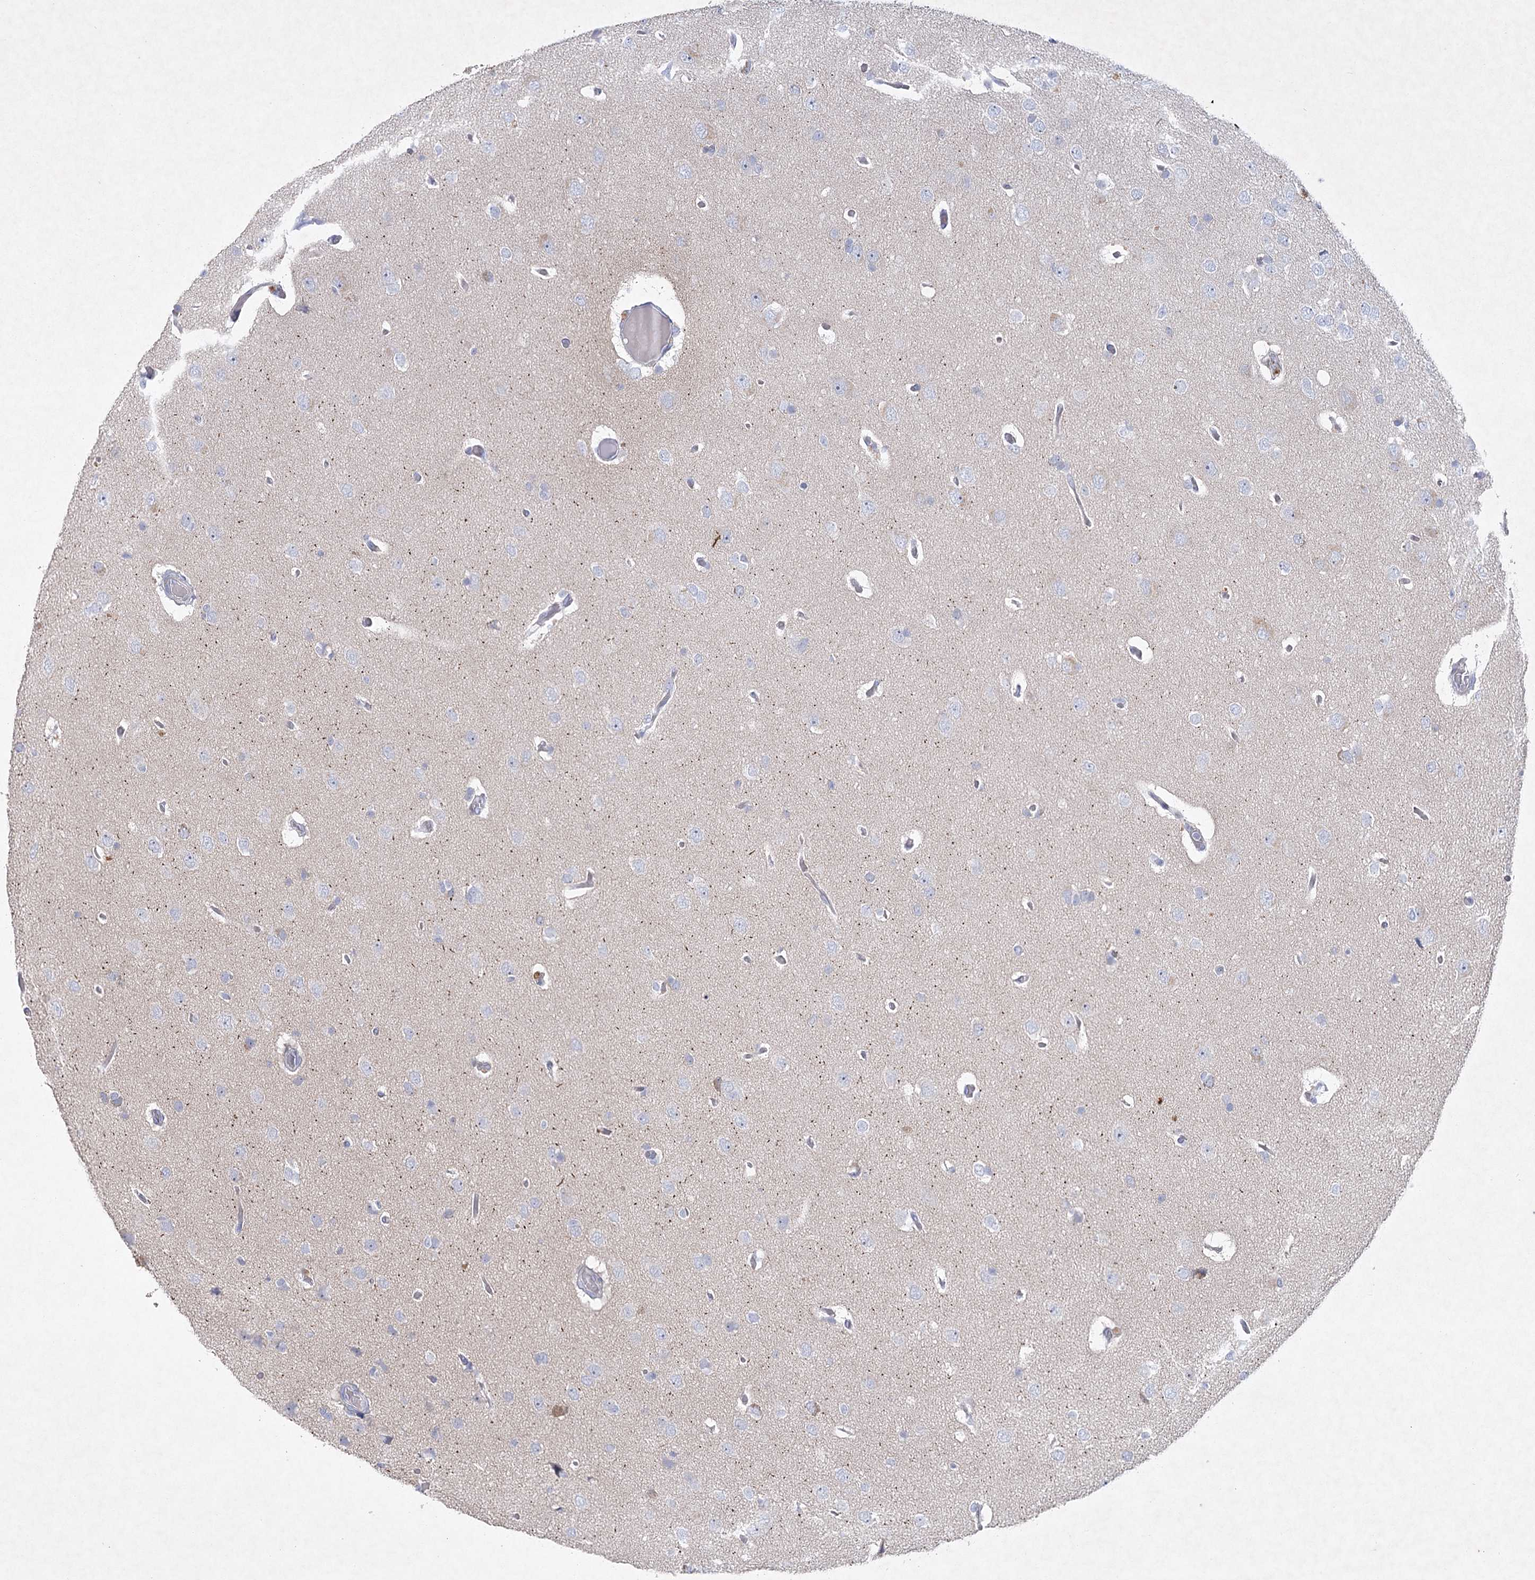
{"staining": {"intensity": "negative", "quantity": "none", "location": "none"}, "tissue": "glioma", "cell_type": "Tumor cells", "image_type": "cancer", "snomed": [{"axis": "morphology", "description": "Glioma, malignant, High grade"}, {"axis": "topography", "description": "Brain"}], "caption": "DAB (3,3'-diaminobenzidine) immunohistochemical staining of glioma reveals no significant staining in tumor cells.", "gene": "MAP3K13", "patient": {"sex": "female", "age": 59}}